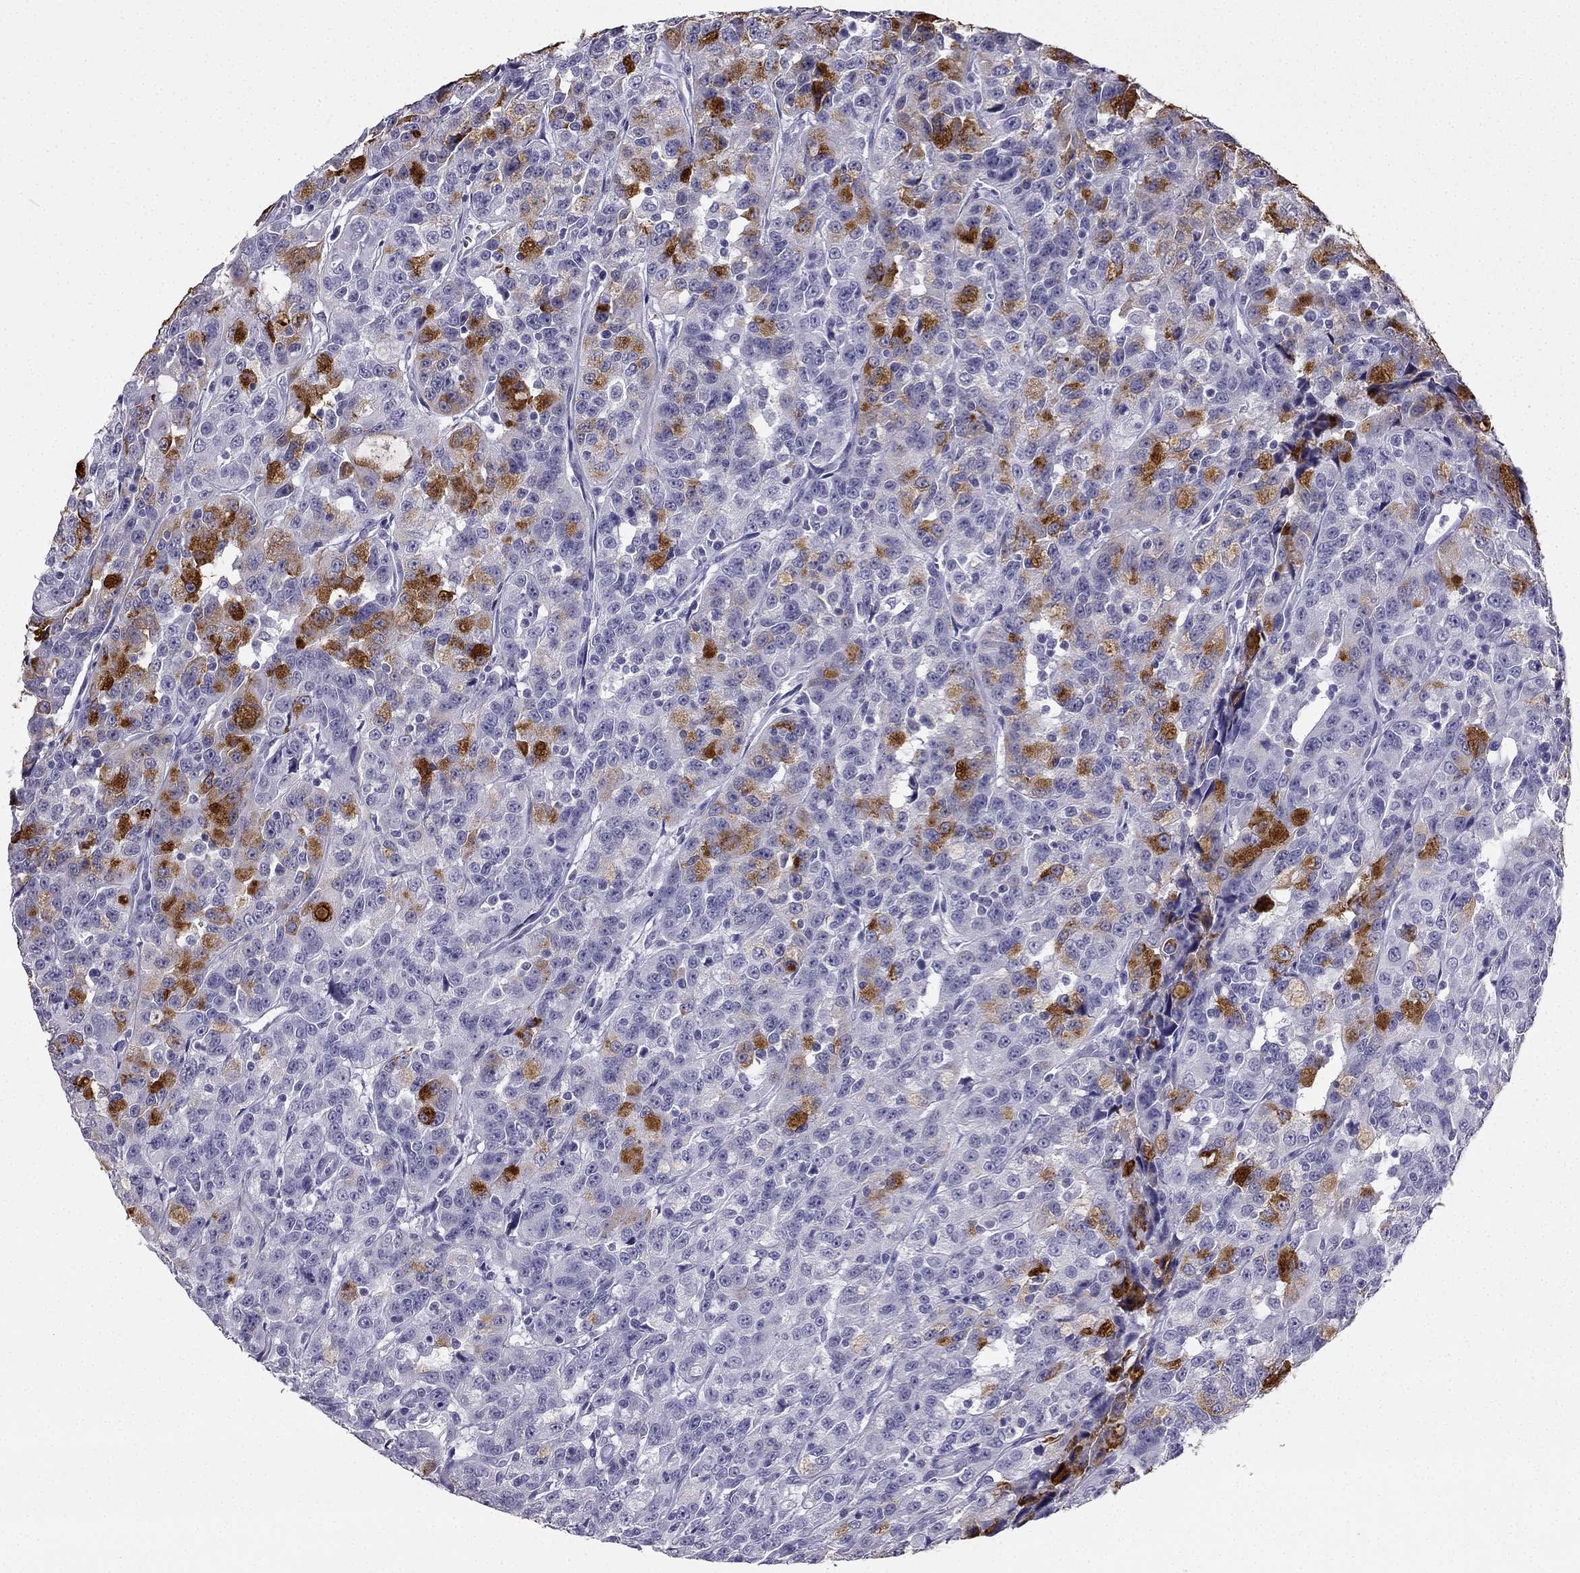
{"staining": {"intensity": "strong", "quantity": "<25%", "location": "cytoplasmic/membranous"}, "tissue": "urothelial cancer", "cell_type": "Tumor cells", "image_type": "cancer", "snomed": [{"axis": "morphology", "description": "Urothelial carcinoma, NOS"}, {"axis": "morphology", "description": "Urothelial carcinoma, High grade"}, {"axis": "topography", "description": "Urinary bladder"}], "caption": "Transitional cell carcinoma stained for a protein (brown) displays strong cytoplasmic/membranous positive expression in approximately <25% of tumor cells.", "gene": "TFF3", "patient": {"sex": "female", "age": 73}}